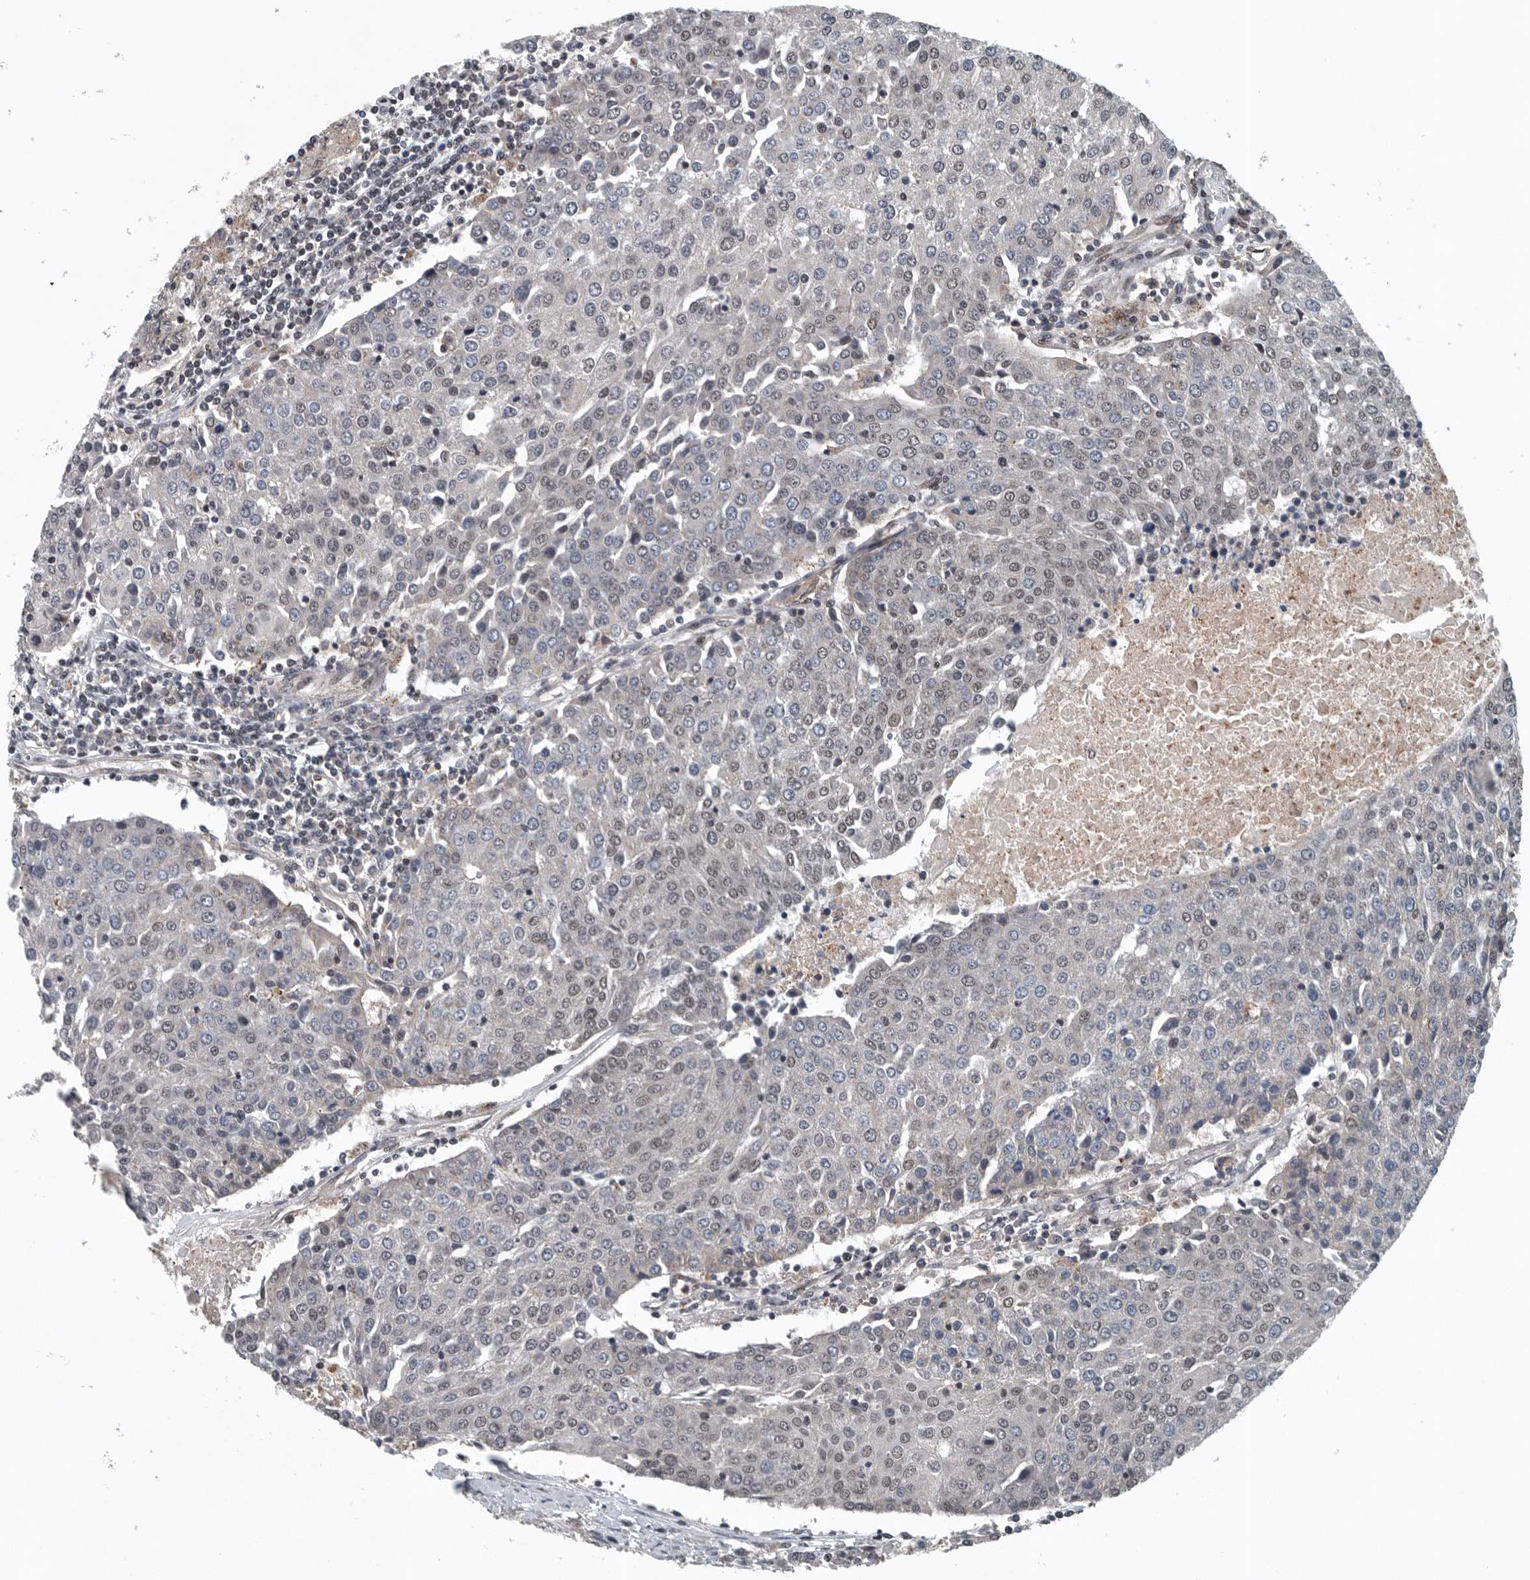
{"staining": {"intensity": "weak", "quantity": "25%-75%", "location": "nuclear"}, "tissue": "urothelial cancer", "cell_type": "Tumor cells", "image_type": "cancer", "snomed": [{"axis": "morphology", "description": "Urothelial carcinoma, High grade"}, {"axis": "topography", "description": "Urinary bladder"}], "caption": "Weak nuclear positivity is identified in approximately 25%-75% of tumor cells in urothelial carcinoma (high-grade).", "gene": "SENP7", "patient": {"sex": "female", "age": 85}}